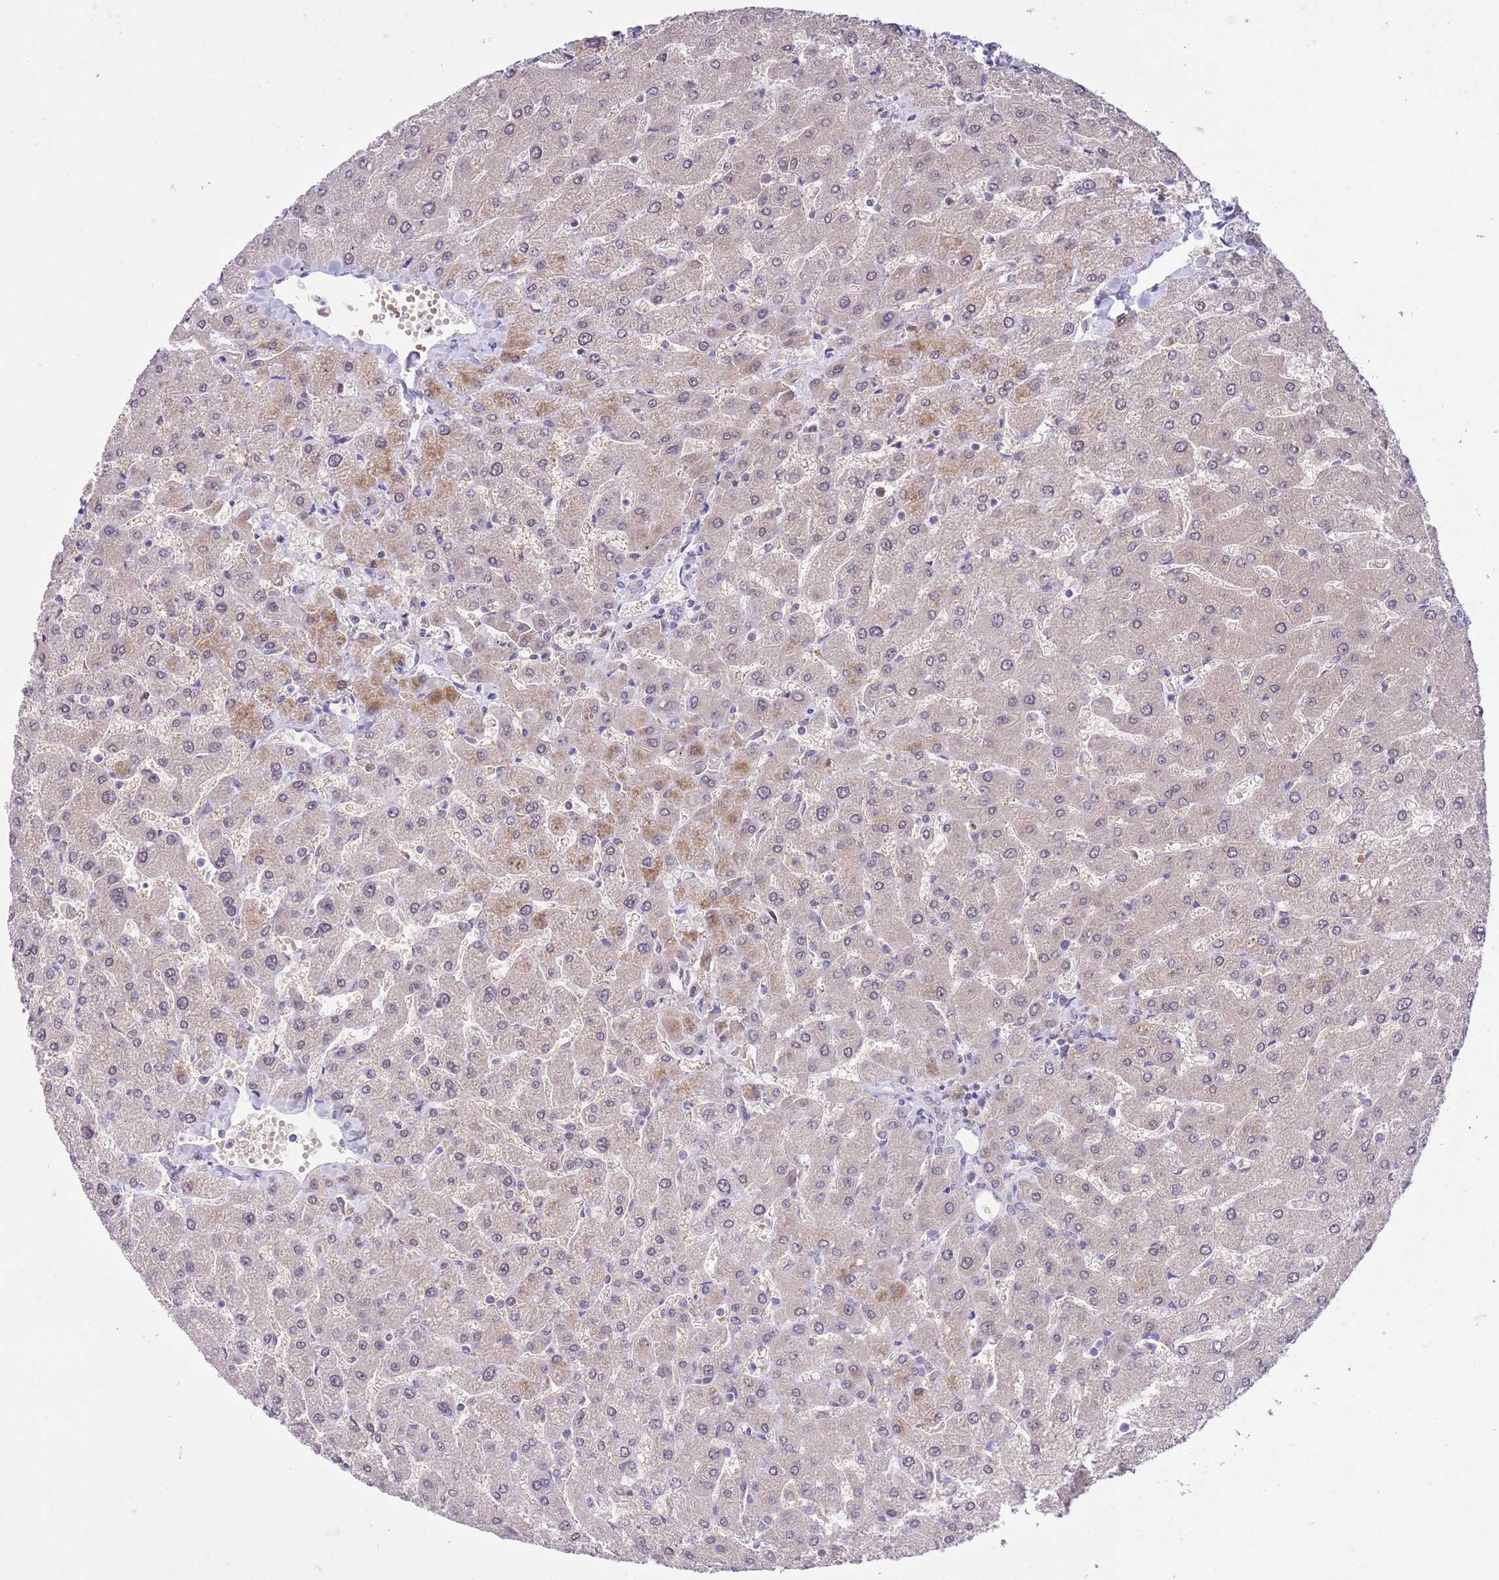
{"staining": {"intensity": "negative", "quantity": "none", "location": "none"}, "tissue": "liver", "cell_type": "Cholangiocytes", "image_type": "normal", "snomed": [{"axis": "morphology", "description": "Normal tissue, NOS"}, {"axis": "topography", "description": "Liver"}], "caption": "Immunohistochemical staining of benign human liver displays no significant positivity in cholangiocytes. (DAB (3,3'-diaminobenzidine) immunohistochemistry (IHC), high magnification).", "gene": "GALK2", "patient": {"sex": "male", "age": 55}}